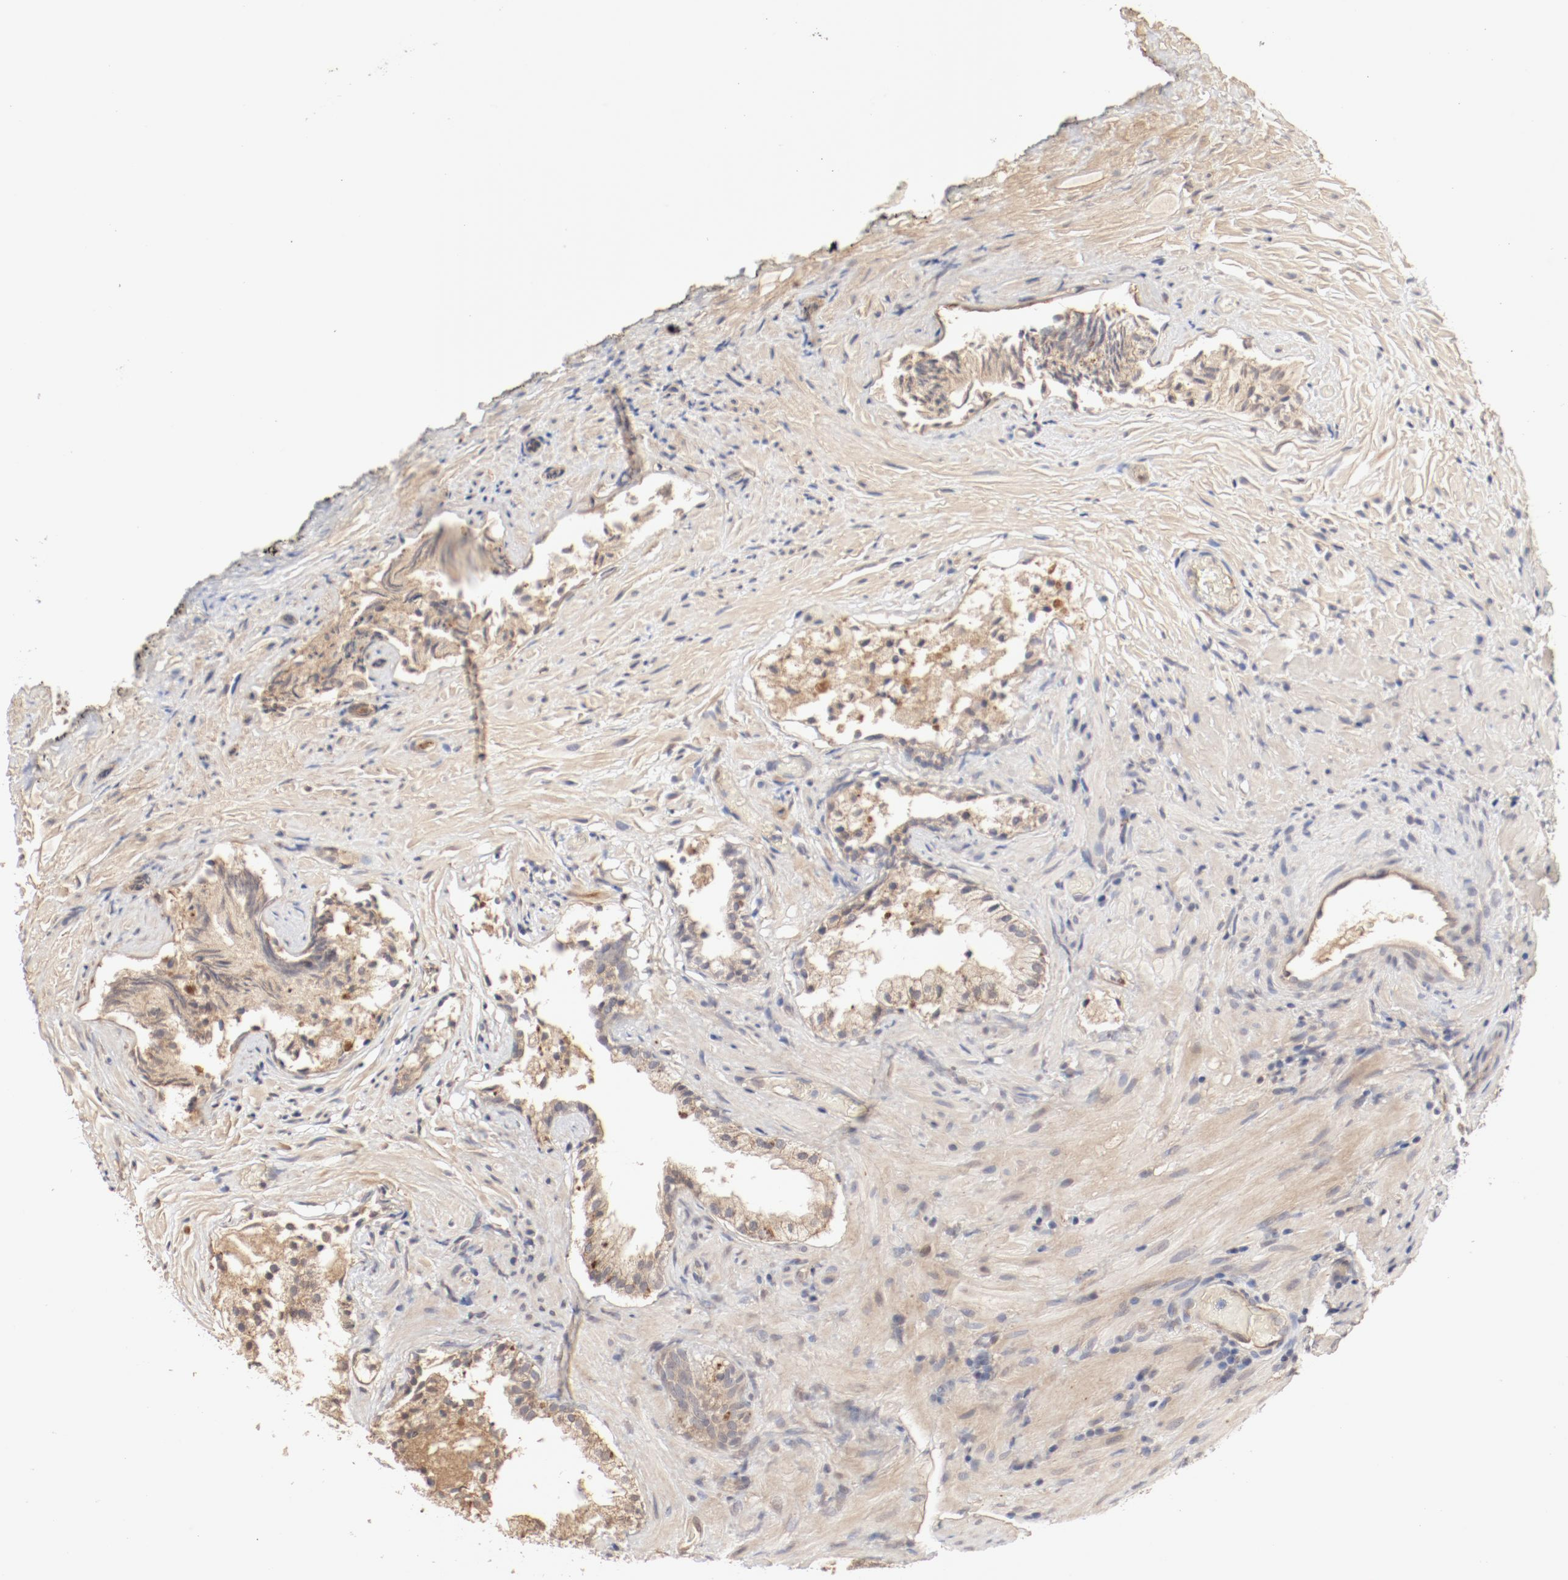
{"staining": {"intensity": "moderate", "quantity": ">75%", "location": "cytoplasmic/membranous,nuclear"}, "tissue": "prostate", "cell_type": "Glandular cells", "image_type": "normal", "snomed": [{"axis": "morphology", "description": "Normal tissue, NOS"}, {"axis": "topography", "description": "Prostate"}], "caption": "A medium amount of moderate cytoplasmic/membranous,nuclear staining is appreciated in approximately >75% of glandular cells in normal prostate. The staining was performed using DAB (3,3'-diaminobenzidine) to visualize the protein expression in brown, while the nuclei were stained in blue with hematoxylin (Magnification: 20x).", "gene": "IL3RA", "patient": {"sex": "male", "age": 76}}